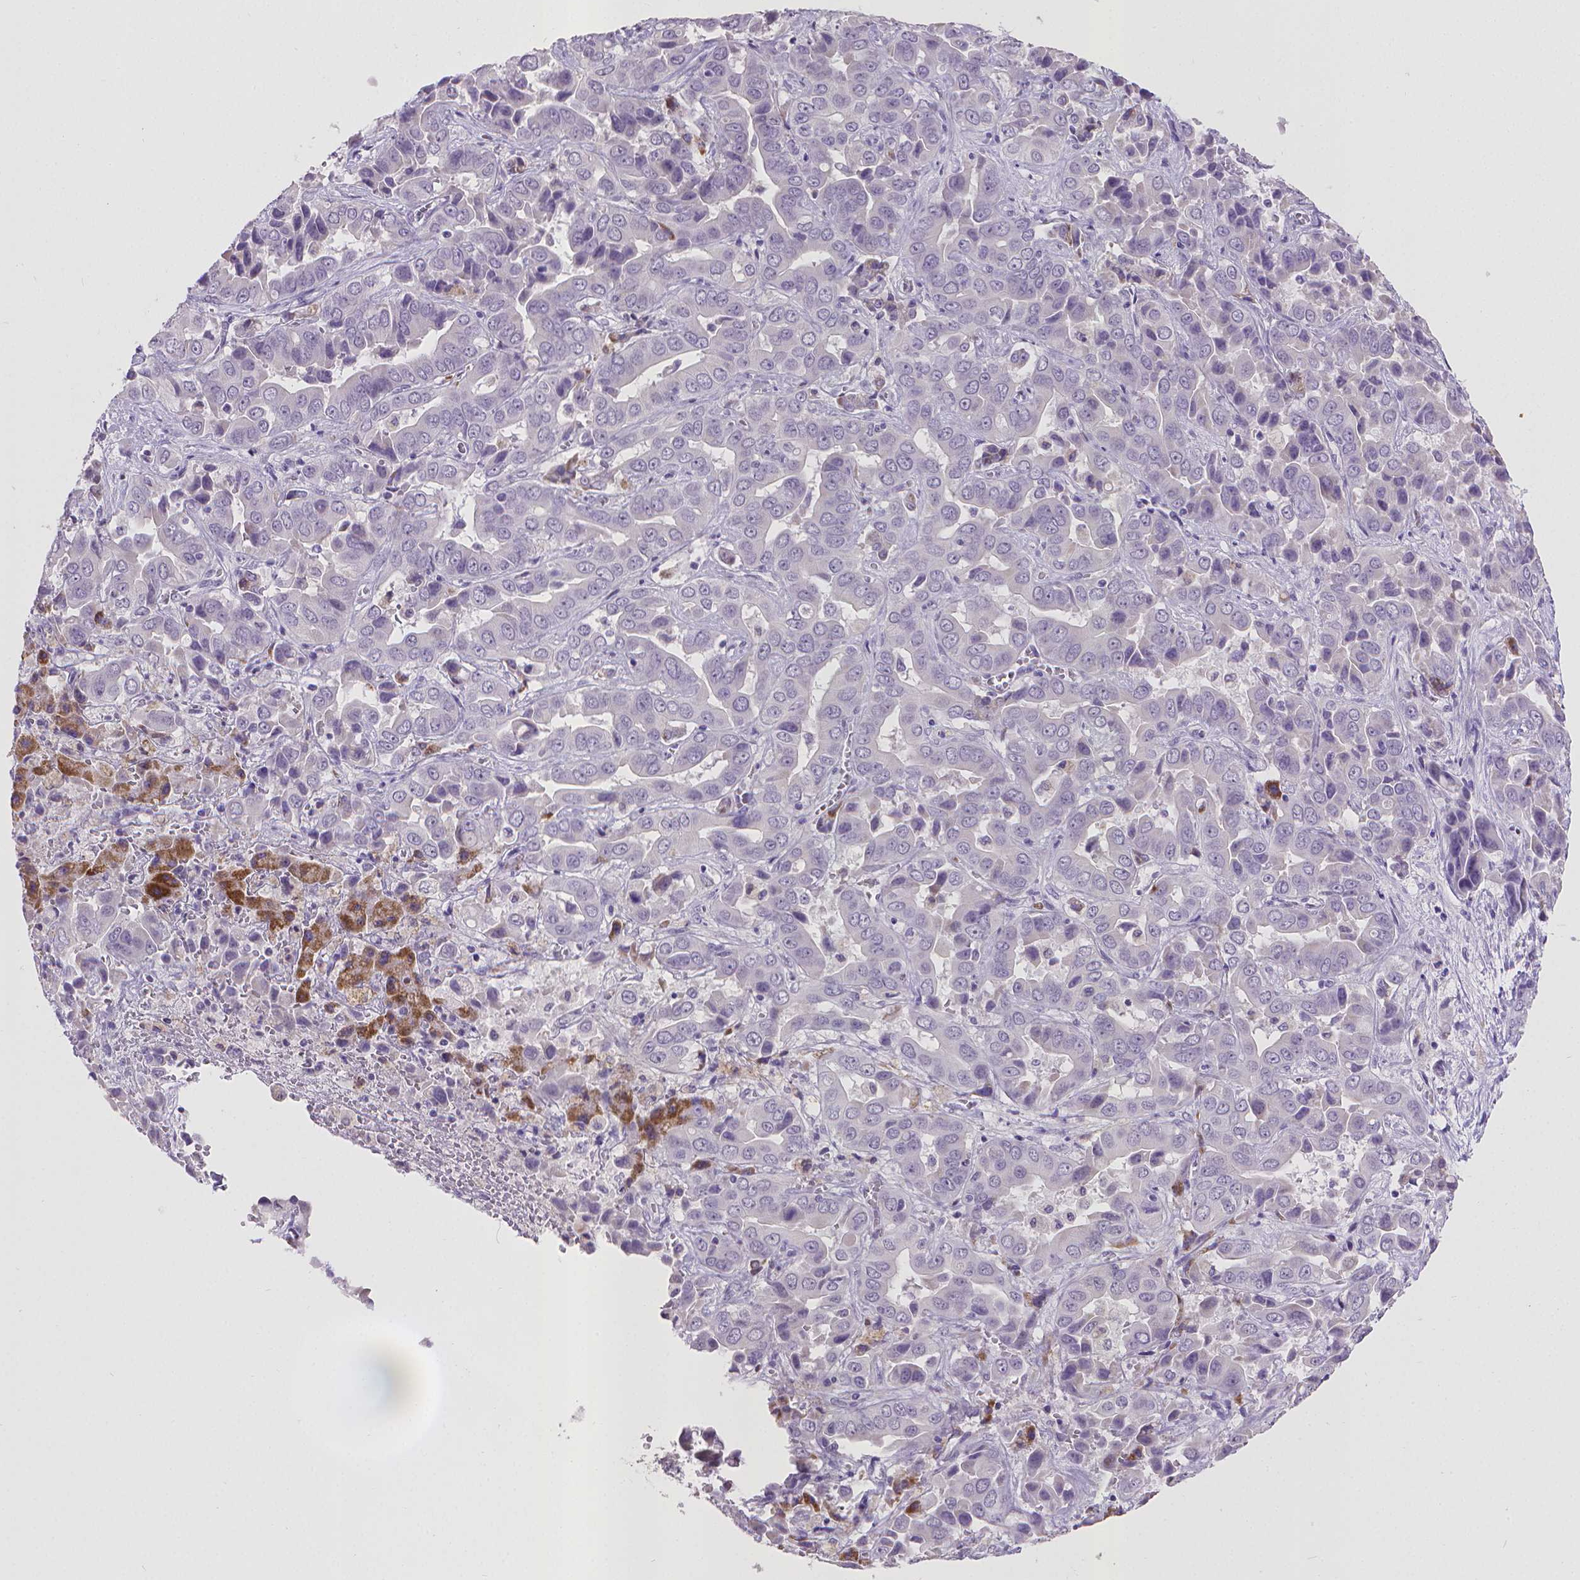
{"staining": {"intensity": "negative", "quantity": "none", "location": "none"}, "tissue": "liver cancer", "cell_type": "Tumor cells", "image_type": "cancer", "snomed": [{"axis": "morphology", "description": "Cholangiocarcinoma"}, {"axis": "topography", "description": "Liver"}], "caption": "The image exhibits no significant staining in tumor cells of cholangiocarcinoma (liver).", "gene": "KMO", "patient": {"sex": "female", "age": 52}}